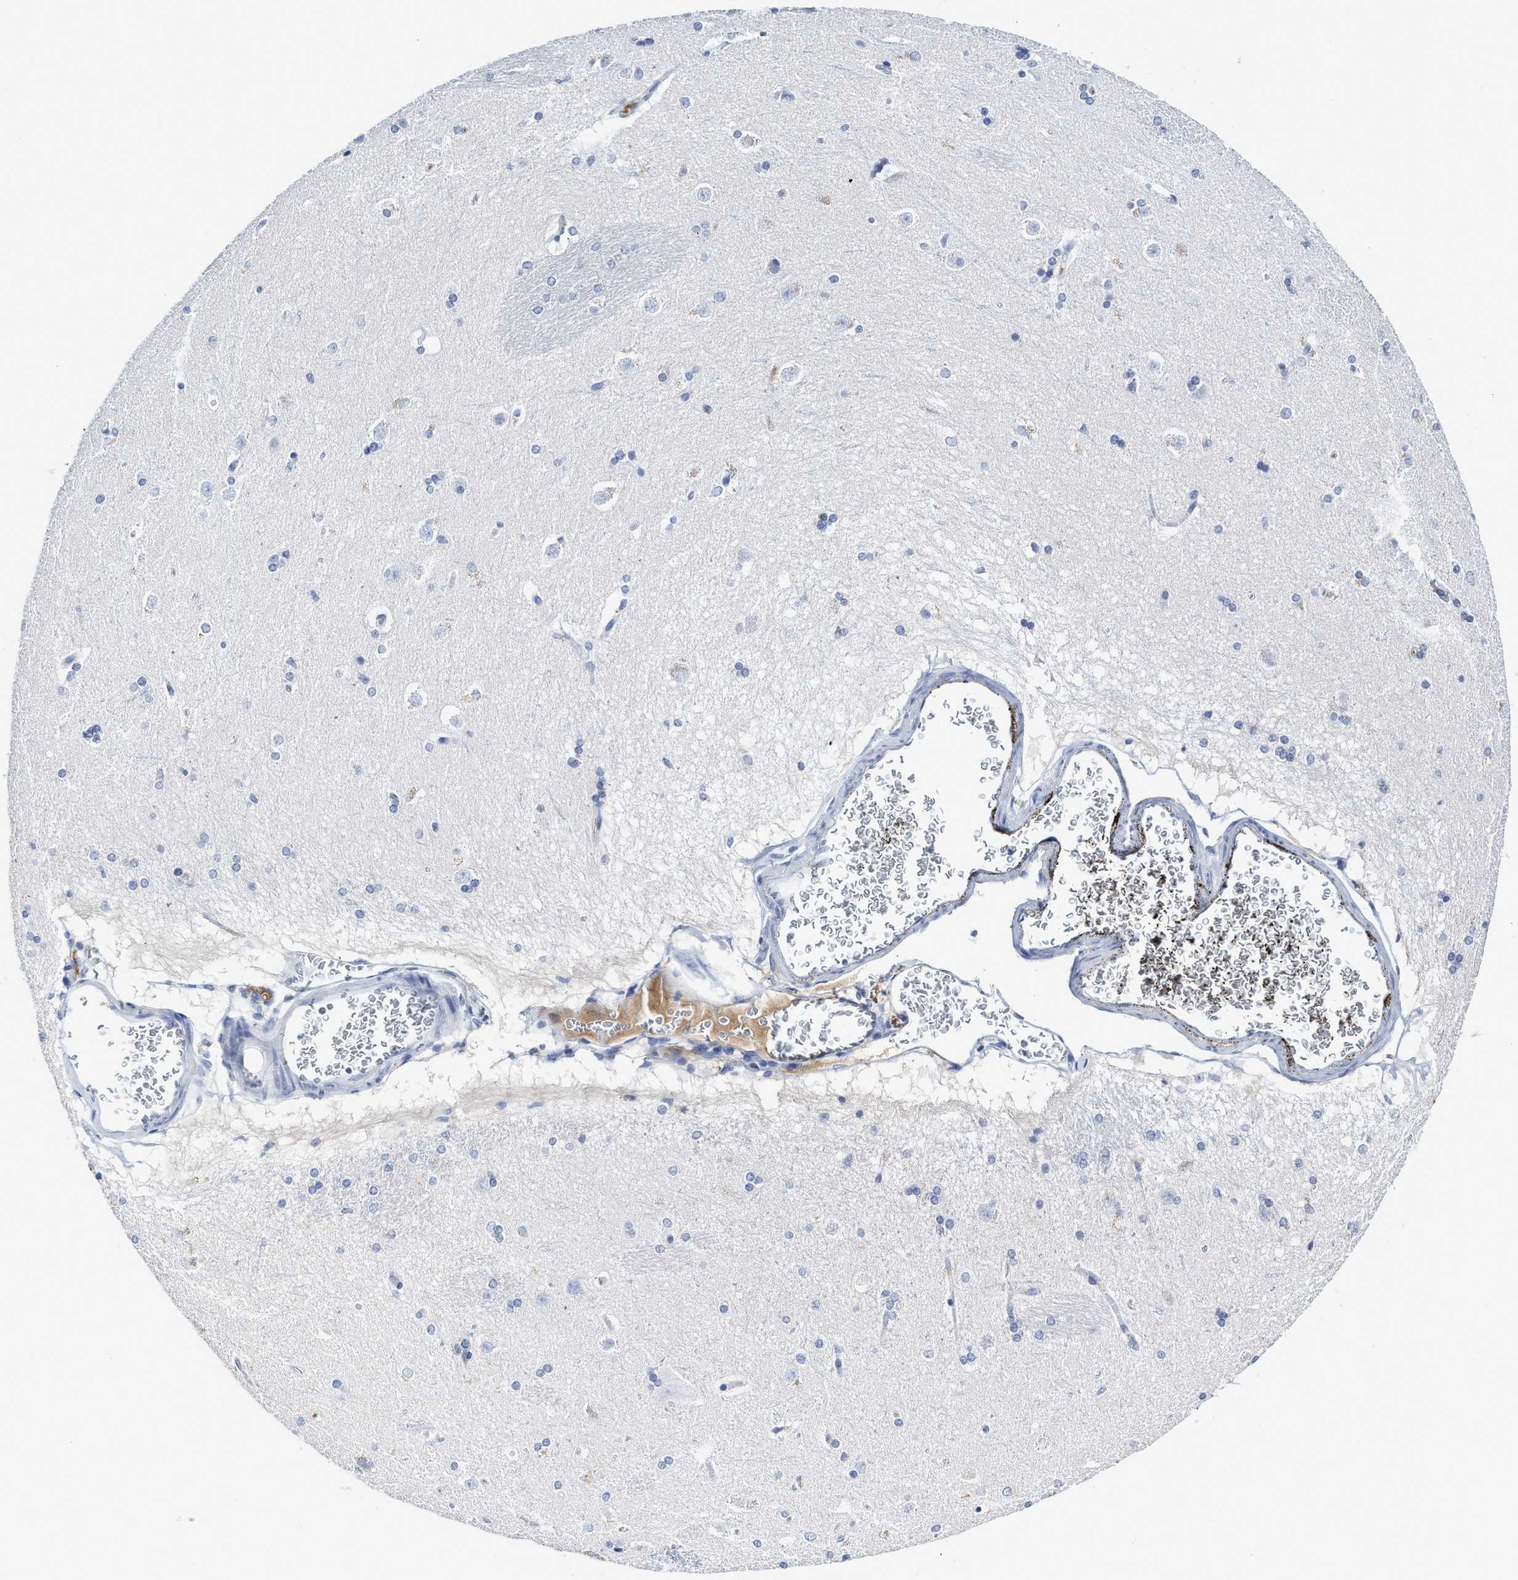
{"staining": {"intensity": "negative", "quantity": "none", "location": "none"}, "tissue": "caudate", "cell_type": "Glial cells", "image_type": "normal", "snomed": [{"axis": "morphology", "description": "Normal tissue, NOS"}, {"axis": "topography", "description": "Lateral ventricle wall"}], "caption": "Protein analysis of benign caudate reveals no significant positivity in glial cells.", "gene": "C2", "patient": {"sex": "female", "age": 19}}